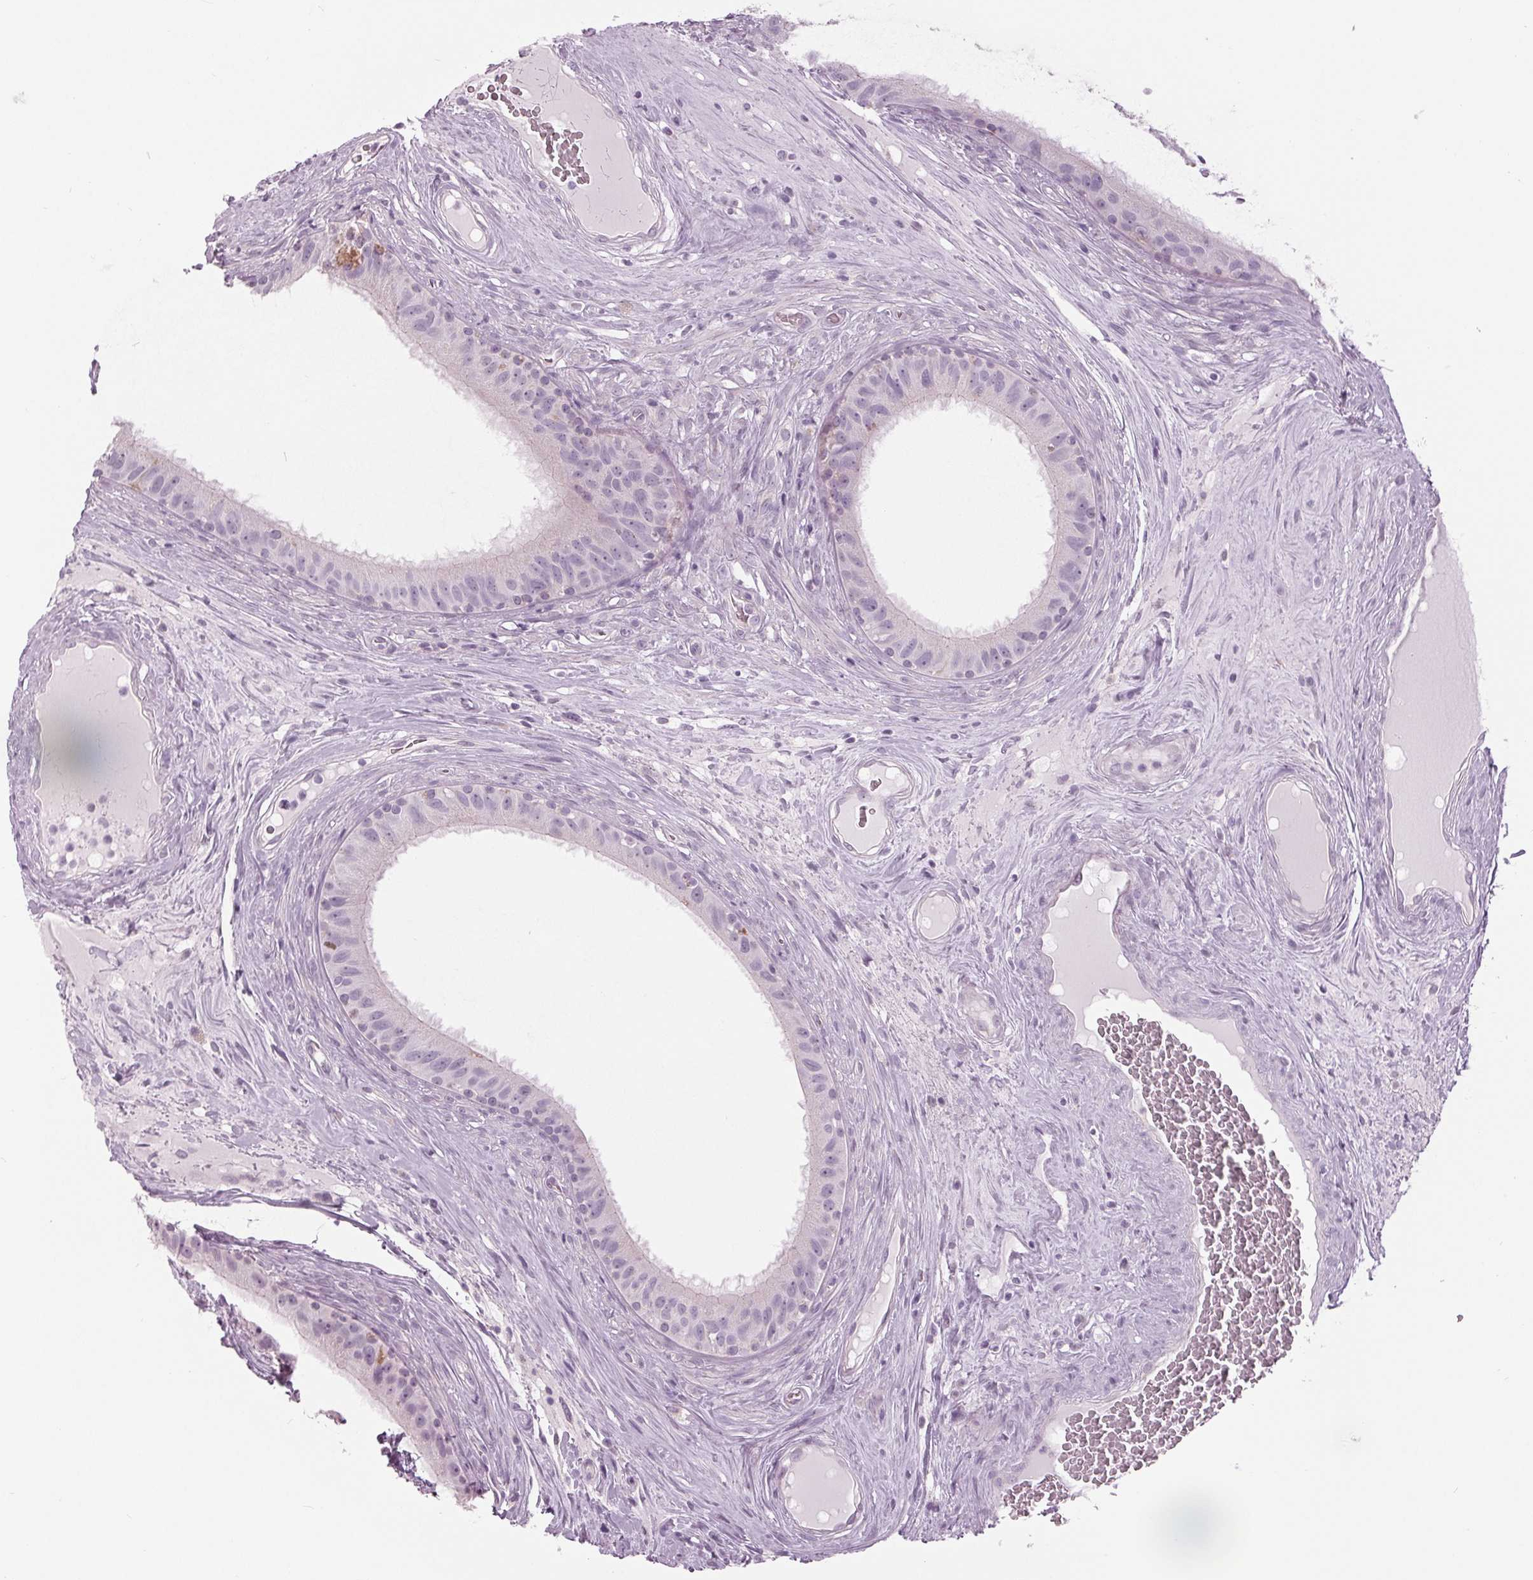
{"staining": {"intensity": "negative", "quantity": "none", "location": "none"}, "tissue": "epididymis", "cell_type": "Glandular cells", "image_type": "normal", "snomed": [{"axis": "morphology", "description": "Normal tissue, NOS"}, {"axis": "topography", "description": "Epididymis"}], "caption": "DAB (3,3'-diaminobenzidine) immunohistochemical staining of normal epididymis displays no significant expression in glandular cells. Nuclei are stained in blue.", "gene": "SAMD4A", "patient": {"sex": "male", "age": 59}}